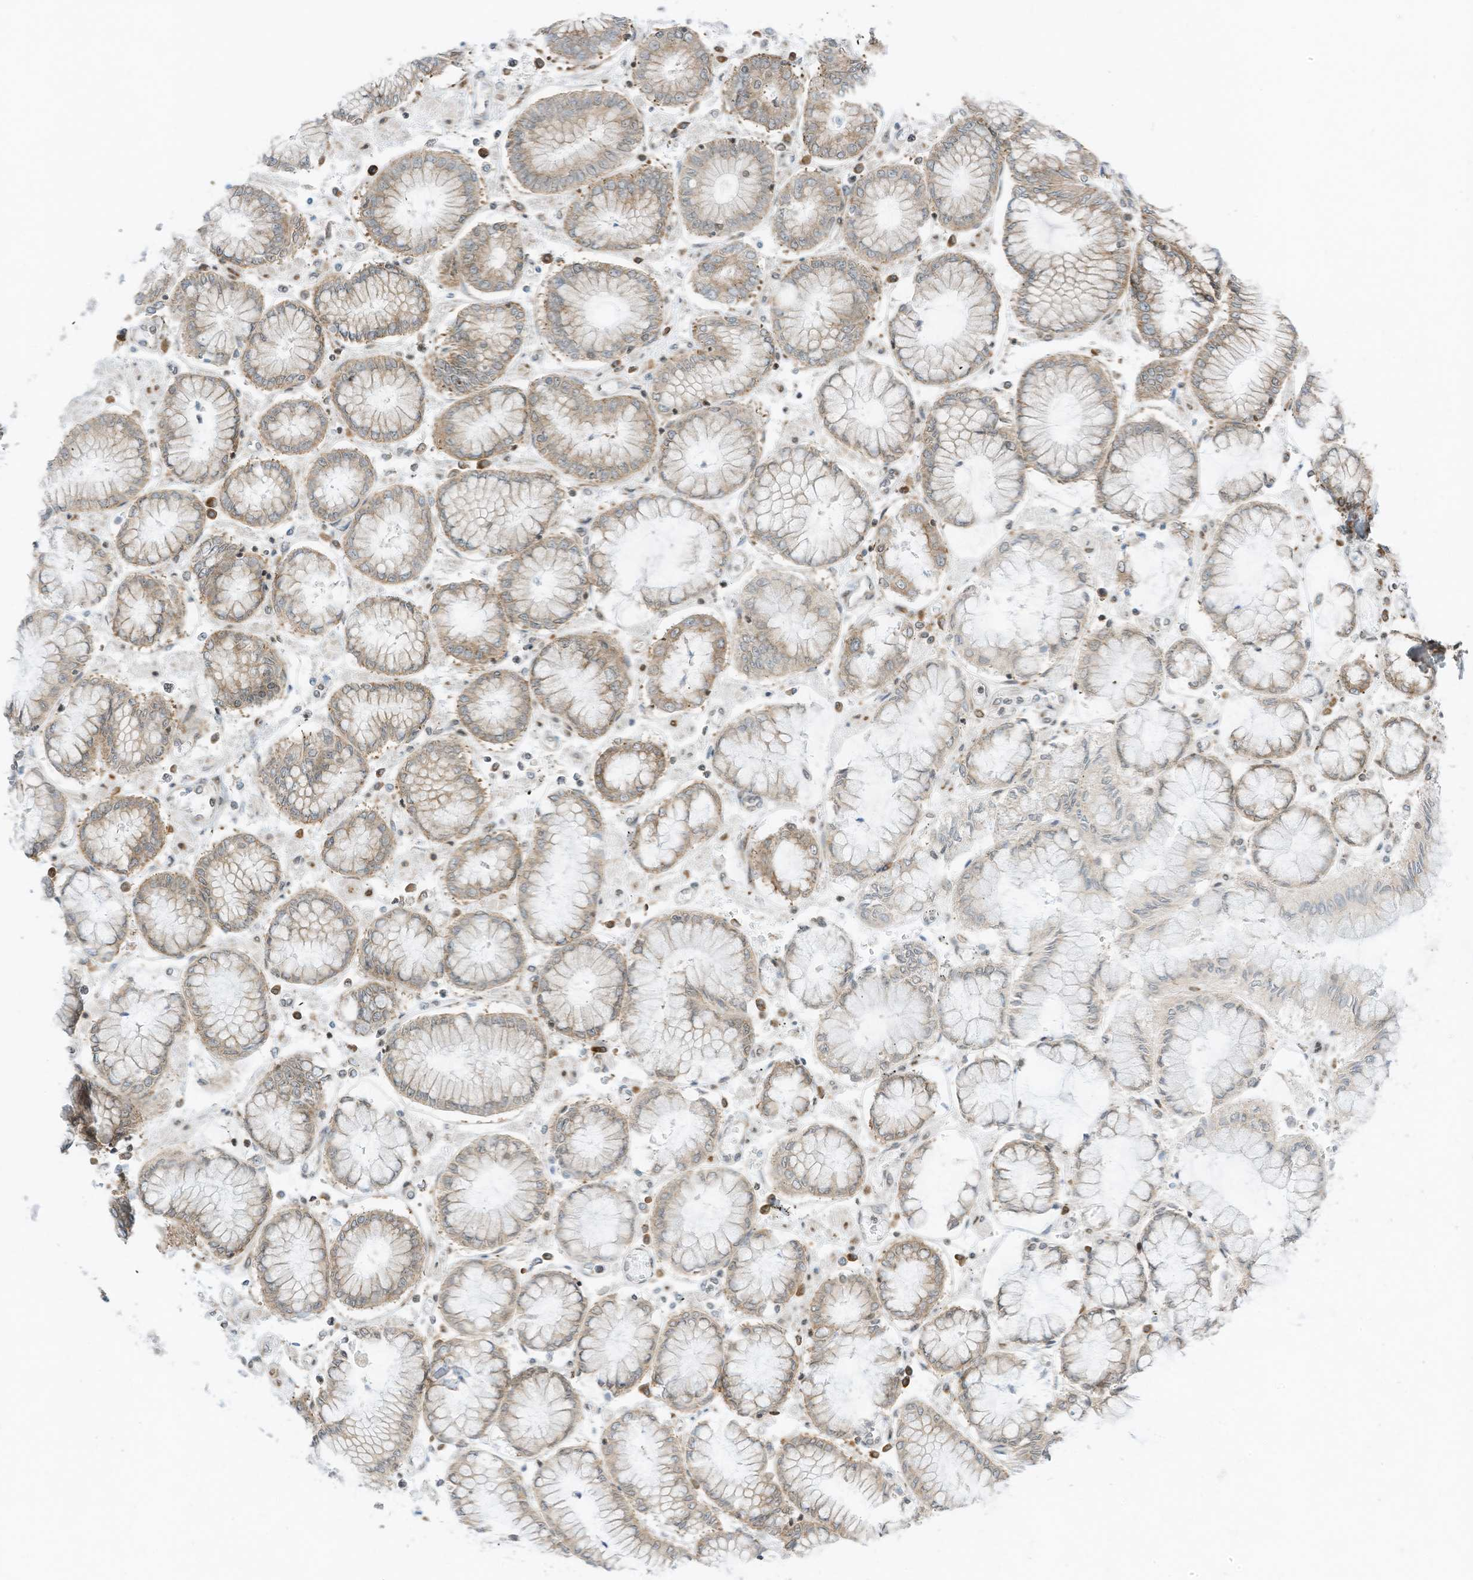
{"staining": {"intensity": "weak", "quantity": "25%-75%", "location": "cytoplasmic/membranous"}, "tissue": "stomach cancer", "cell_type": "Tumor cells", "image_type": "cancer", "snomed": [{"axis": "morphology", "description": "Adenocarcinoma, NOS"}, {"axis": "topography", "description": "Stomach"}], "caption": "Stomach cancer (adenocarcinoma) tissue shows weak cytoplasmic/membranous expression in approximately 25%-75% of tumor cells", "gene": "EDF1", "patient": {"sex": "male", "age": 76}}